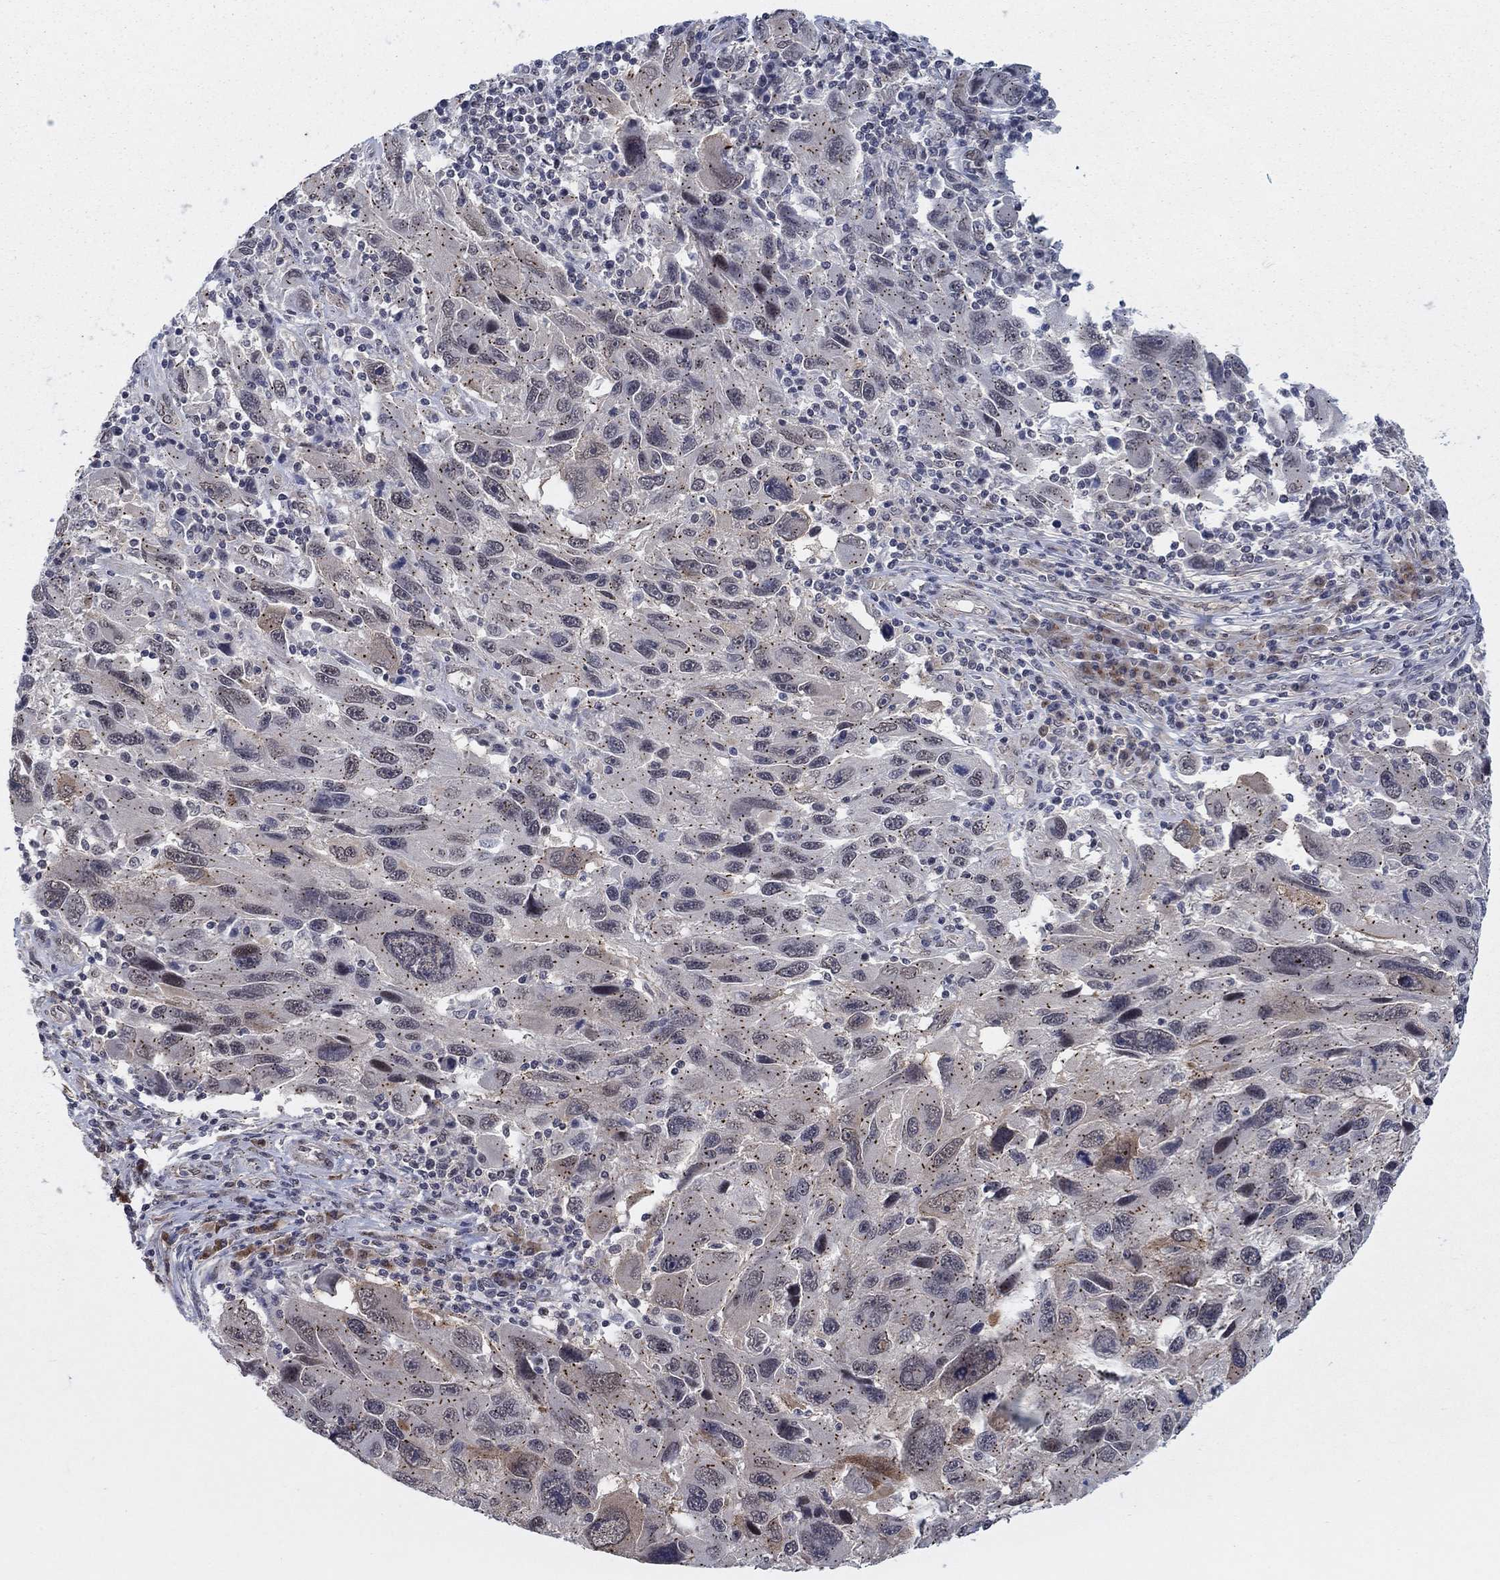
{"staining": {"intensity": "moderate", "quantity": ">75%", "location": "cytoplasmic/membranous"}, "tissue": "melanoma", "cell_type": "Tumor cells", "image_type": "cancer", "snomed": [{"axis": "morphology", "description": "Malignant melanoma, NOS"}, {"axis": "topography", "description": "Skin"}], "caption": "Immunohistochemical staining of human malignant melanoma exhibits medium levels of moderate cytoplasmic/membranous positivity in approximately >75% of tumor cells.", "gene": "SH3RF1", "patient": {"sex": "male", "age": 53}}